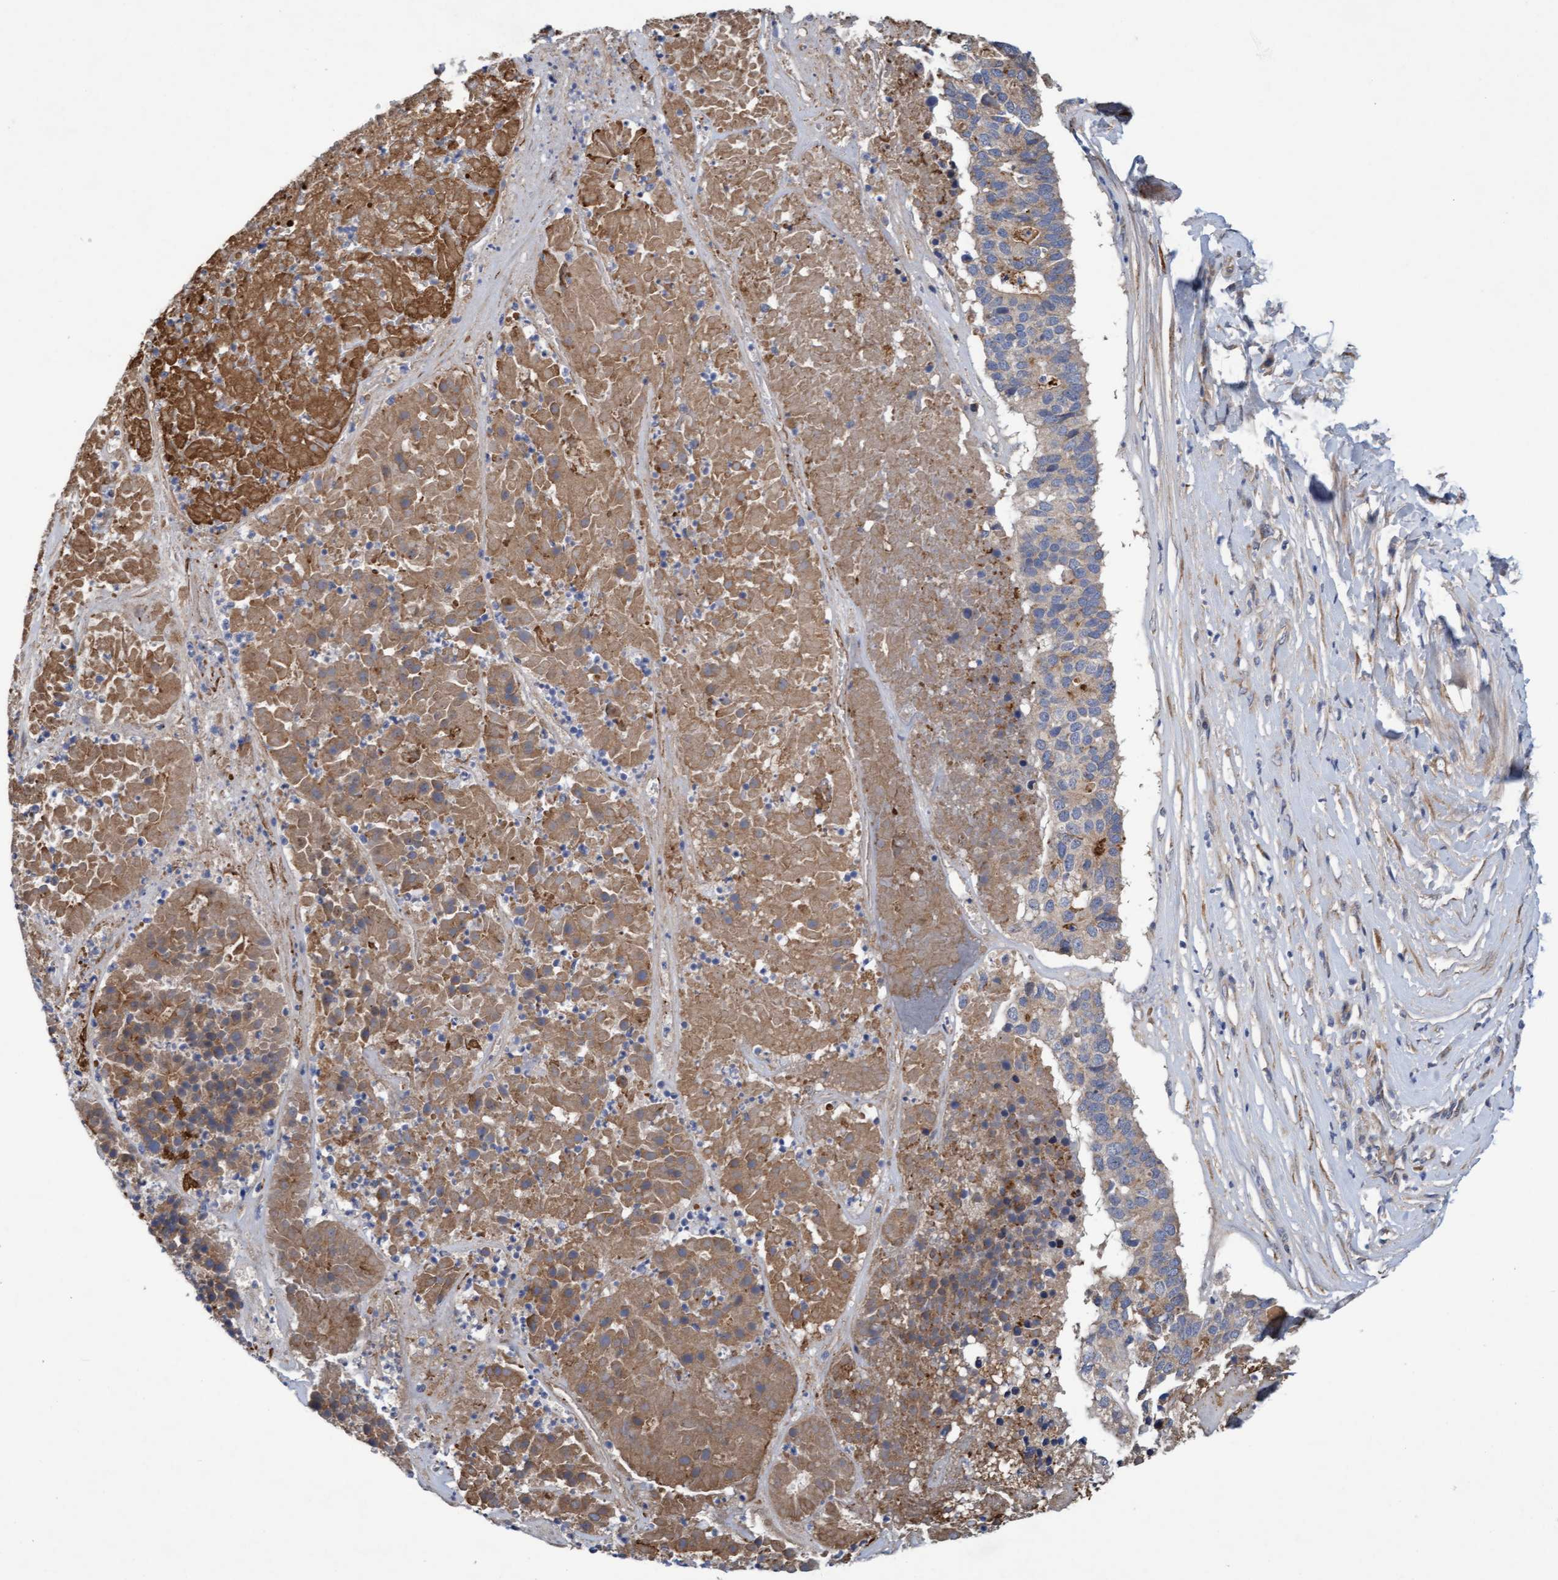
{"staining": {"intensity": "weak", "quantity": "25%-75%", "location": "cytoplasmic/membranous"}, "tissue": "pancreatic cancer", "cell_type": "Tumor cells", "image_type": "cancer", "snomed": [{"axis": "morphology", "description": "Adenocarcinoma, NOS"}, {"axis": "topography", "description": "Pancreas"}], "caption": "Pancreatic cancer stained with a brown dye shows weak cytoplasmic/membranous positive positivity in approximately 25%-75% of tumor cells.", "gene": "DDHD2", "patient": {"sex": "male", "age": 50}}